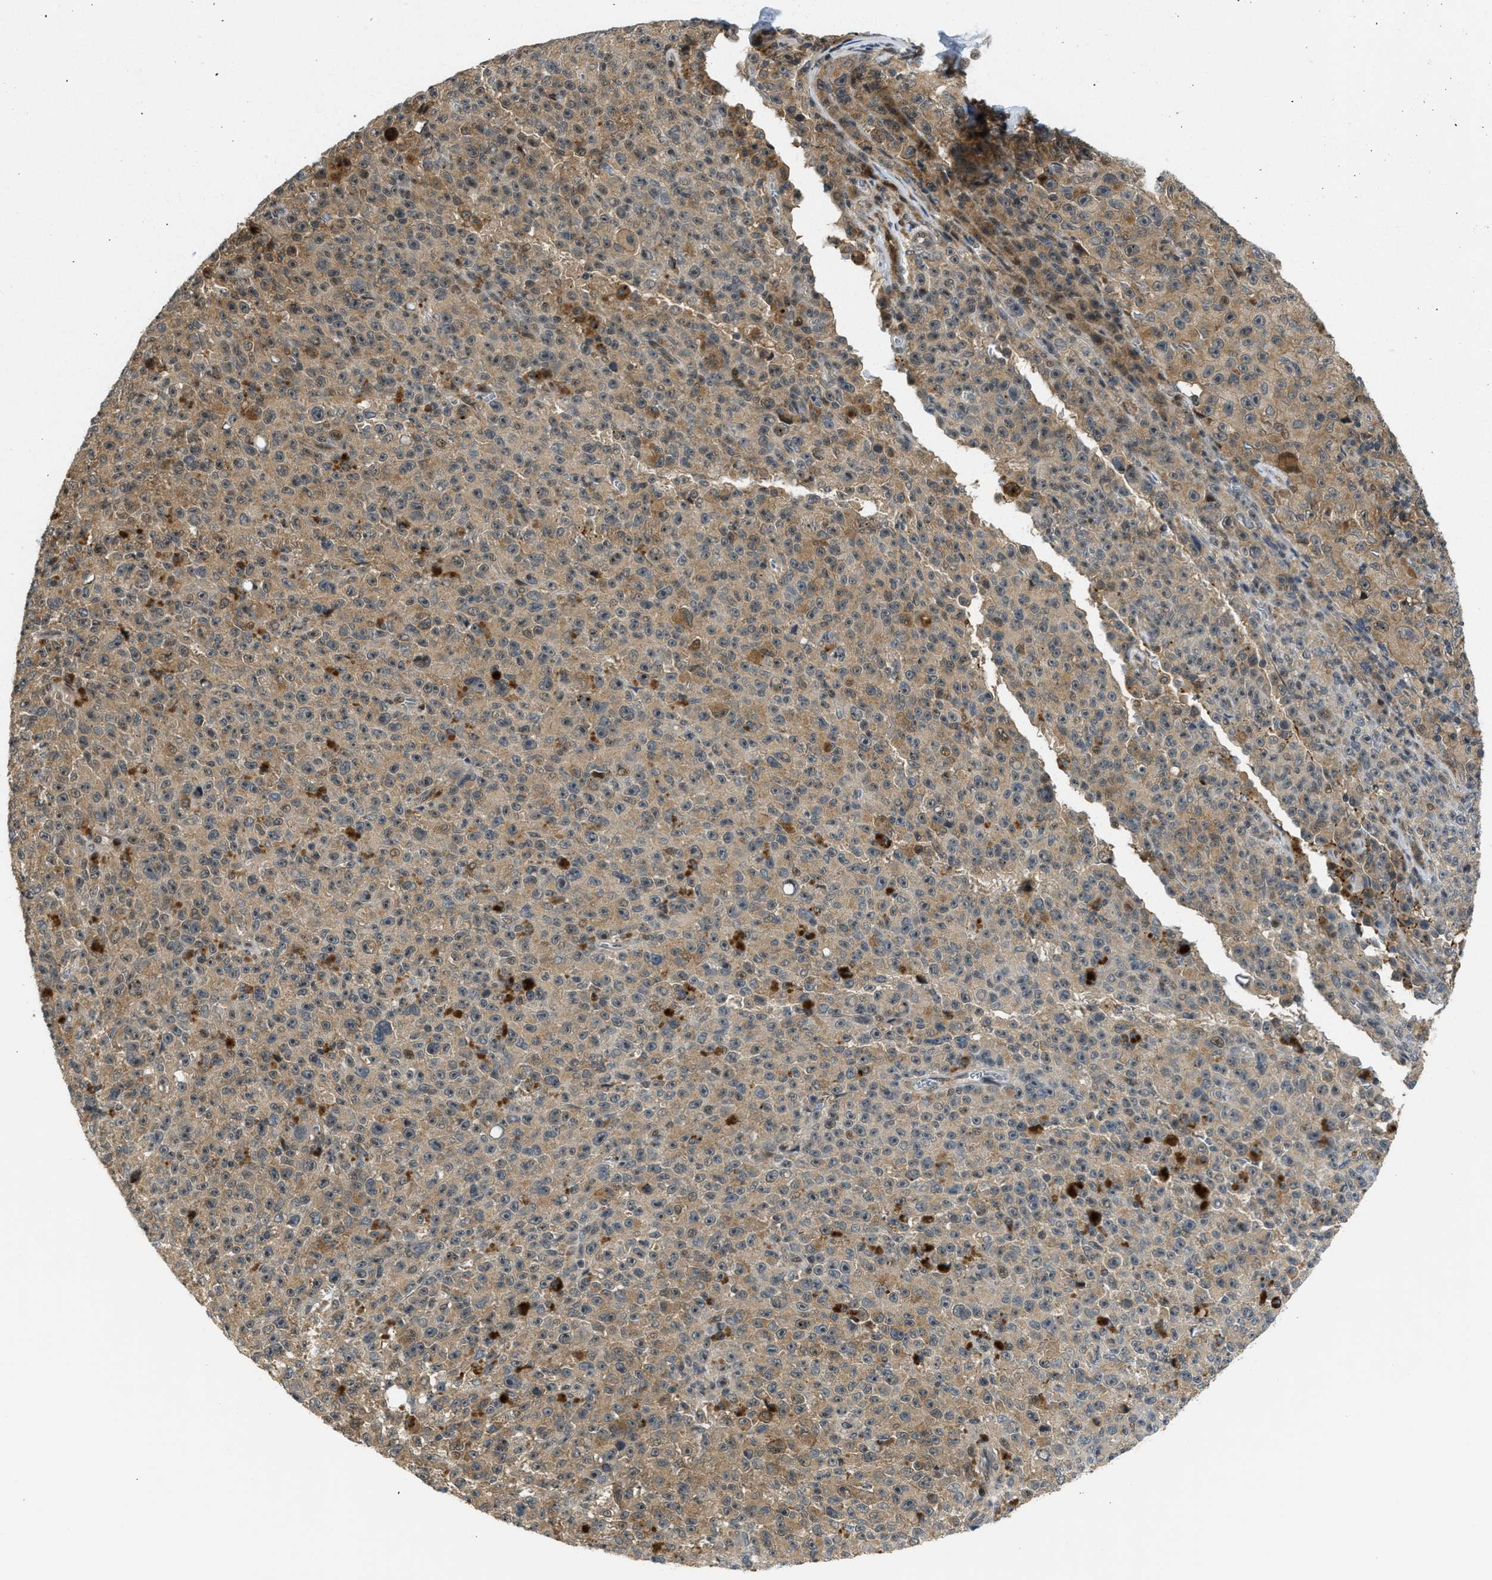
{"staining": {"intensity": "moderate", "quantity": "25%-75%", "location": "cytoplasmic/membranous"}, "tissue": "melanoma", "cell_type": "Tumor cells", "image_type": "cancer", "snomed": [{"axis": "morphology", "description": "Malignant melanoma, NOS"}, {"axis": "topography", "description": "Skin"}], "caption": "Melanoma tissue reveals moderate cytoplasmic/membranous positivity in approximately 25%-75% of tumor cells, visualized by immunohistochemistry.", "gene": "DNAJC28", "patient": {"sex": "female", "age": 82}}